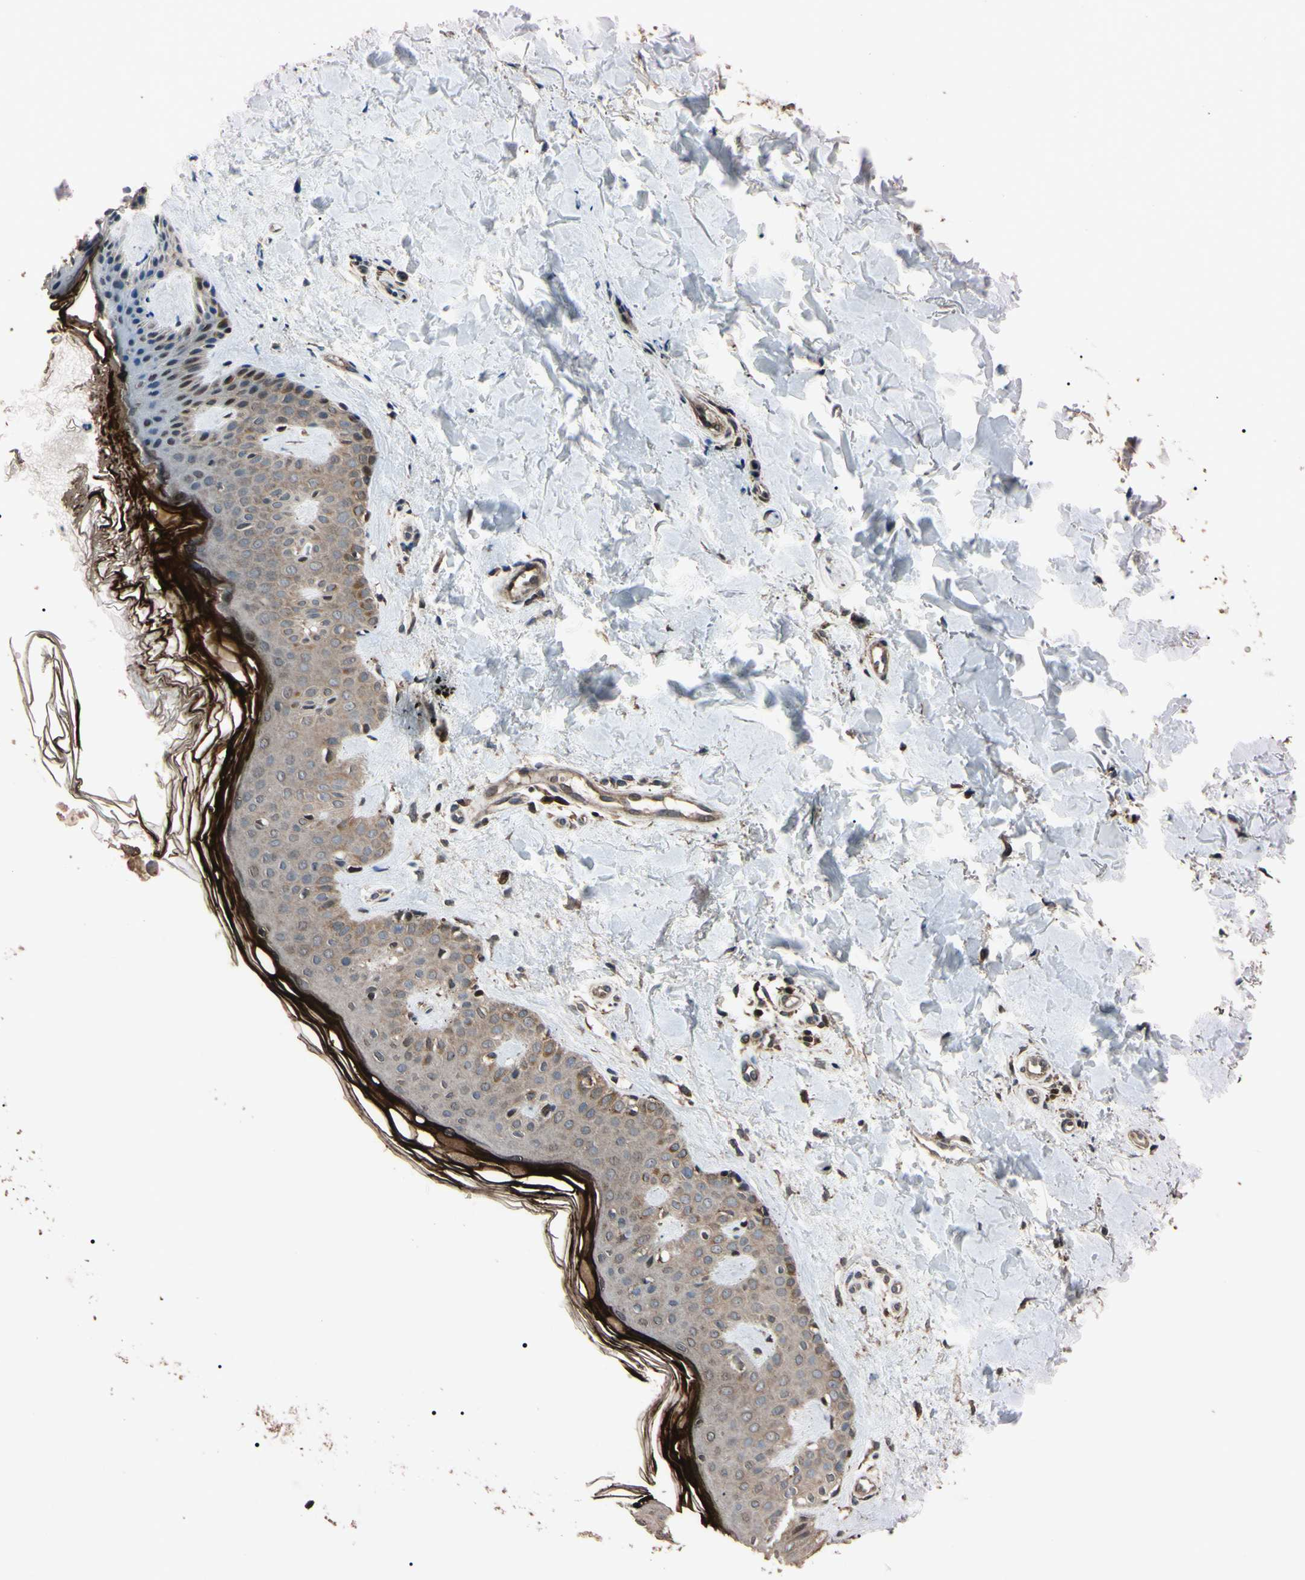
{"staining": {"intensity": "moderate", "quantity": ">75%", "location": "cytoplasmic/membranous"}, "tissue": "skin", "cell_type": "Fibroblasts", "image_type": "normal", "snomed": [{"axis": "morphology", "description": "Normal tissue, NOS"}, {"axis": "topography", "description": "Skin"}], "caption": "Normal skin was stained to show a protein in brown. There is medium levels of moderate cytoplasmic/membranous staining in about >75% of fibroblasts. (brown staining indicates protein expression, while blue staining denotes nuclei).", "gene": "TNFRSF1A", "patient": {"sex": "male", "age": 67}}